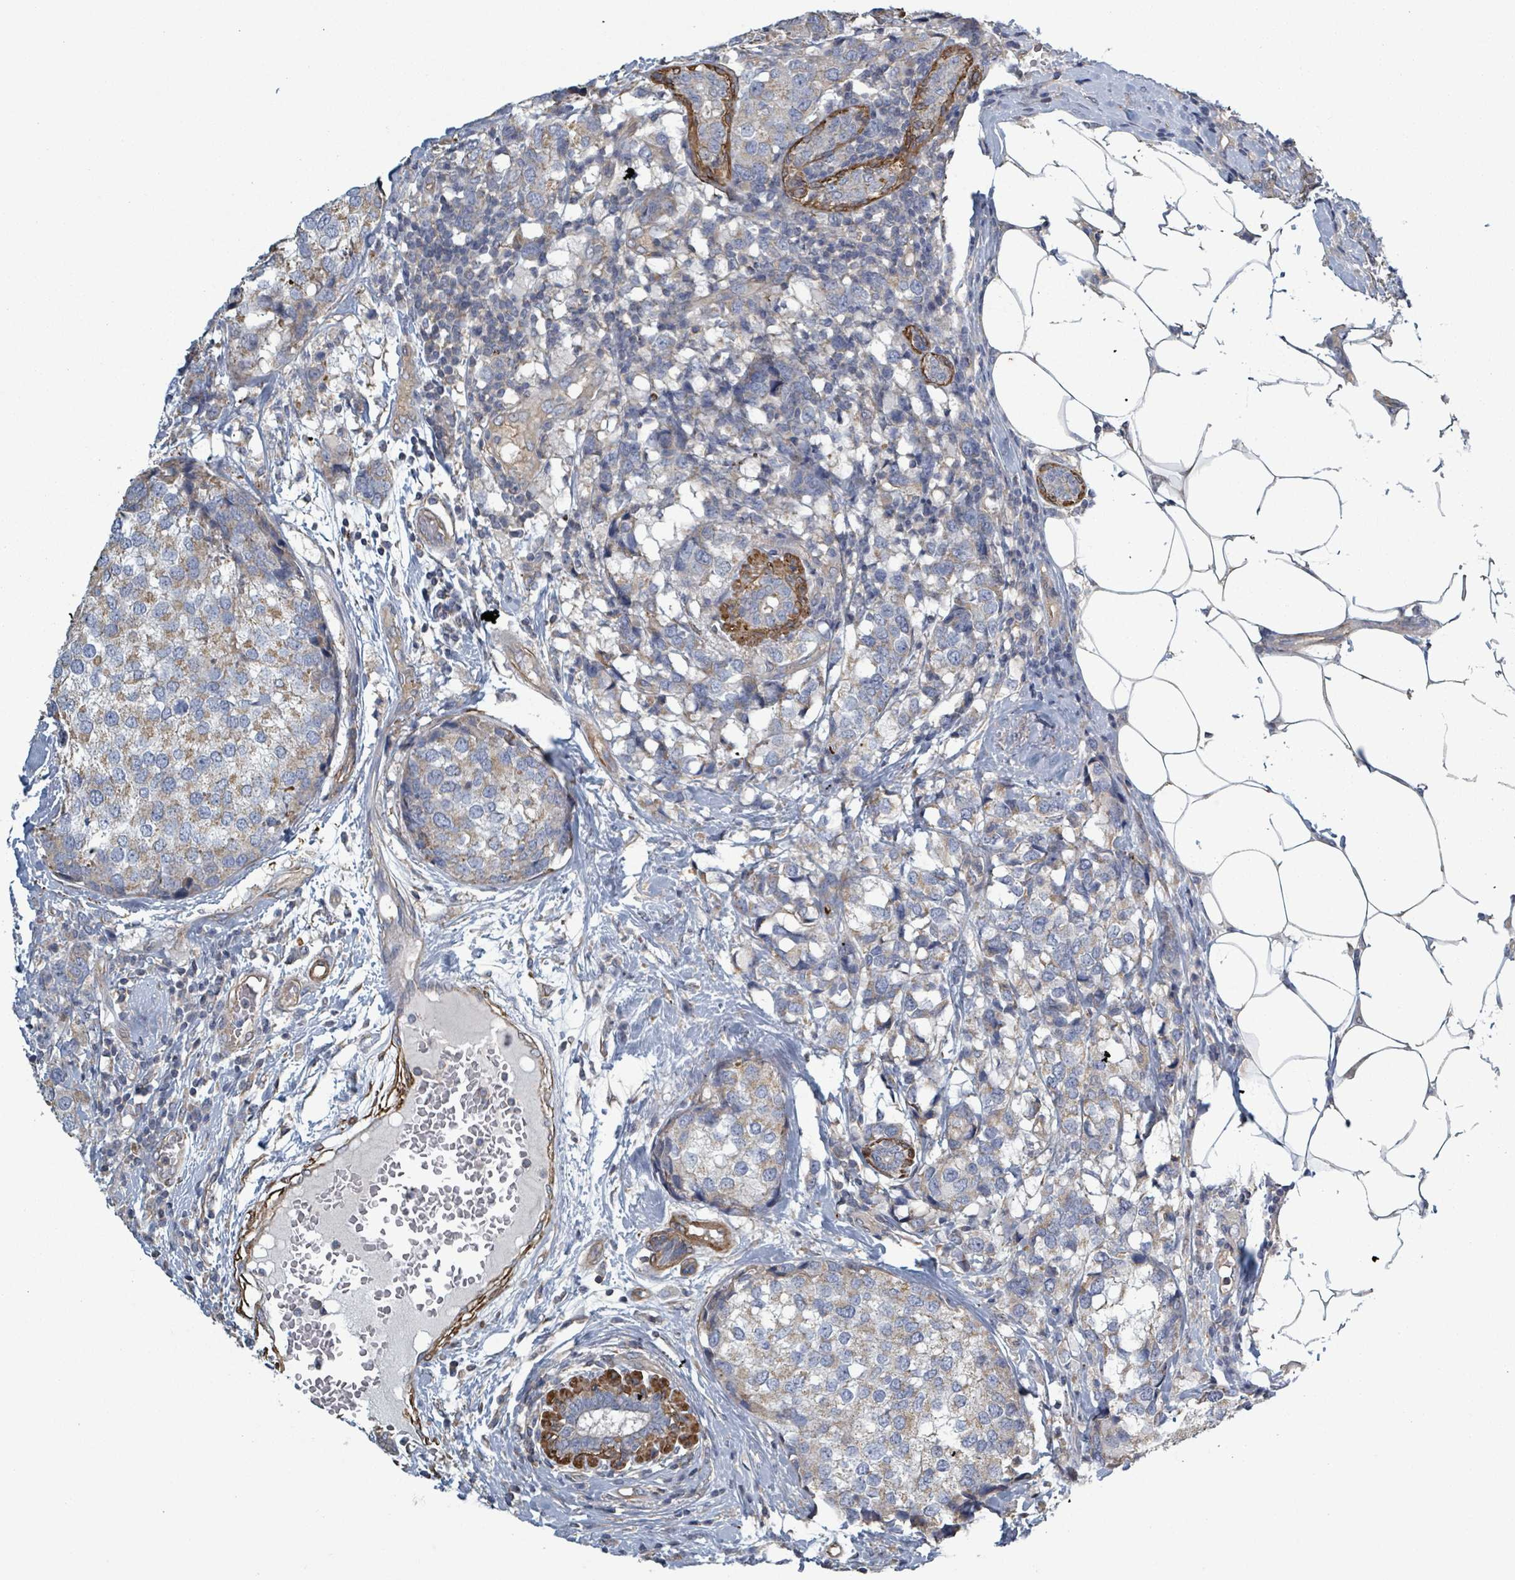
{"staining": {"intensity": "weak", "quantity": "25%-75%", "location": "cytoplasmic/membranous"}, "tissue": "breast cancer", "cell_type": "Tumor cells", "image_type": "cancer", "snomed": [{"axis": "morphology", "description": "Lobular carcinoma"}, {"axis": "topography", "description": "Breast"}], "caption": "The photomicrograph exhibits immunohistochemical staining of breast cancer. There is weak cytoplasmic/membranous staining is present in about 25%-75% of tumor cells.", "gene": "ADCK1", "patient": {"sex": "female", "age": 59}}